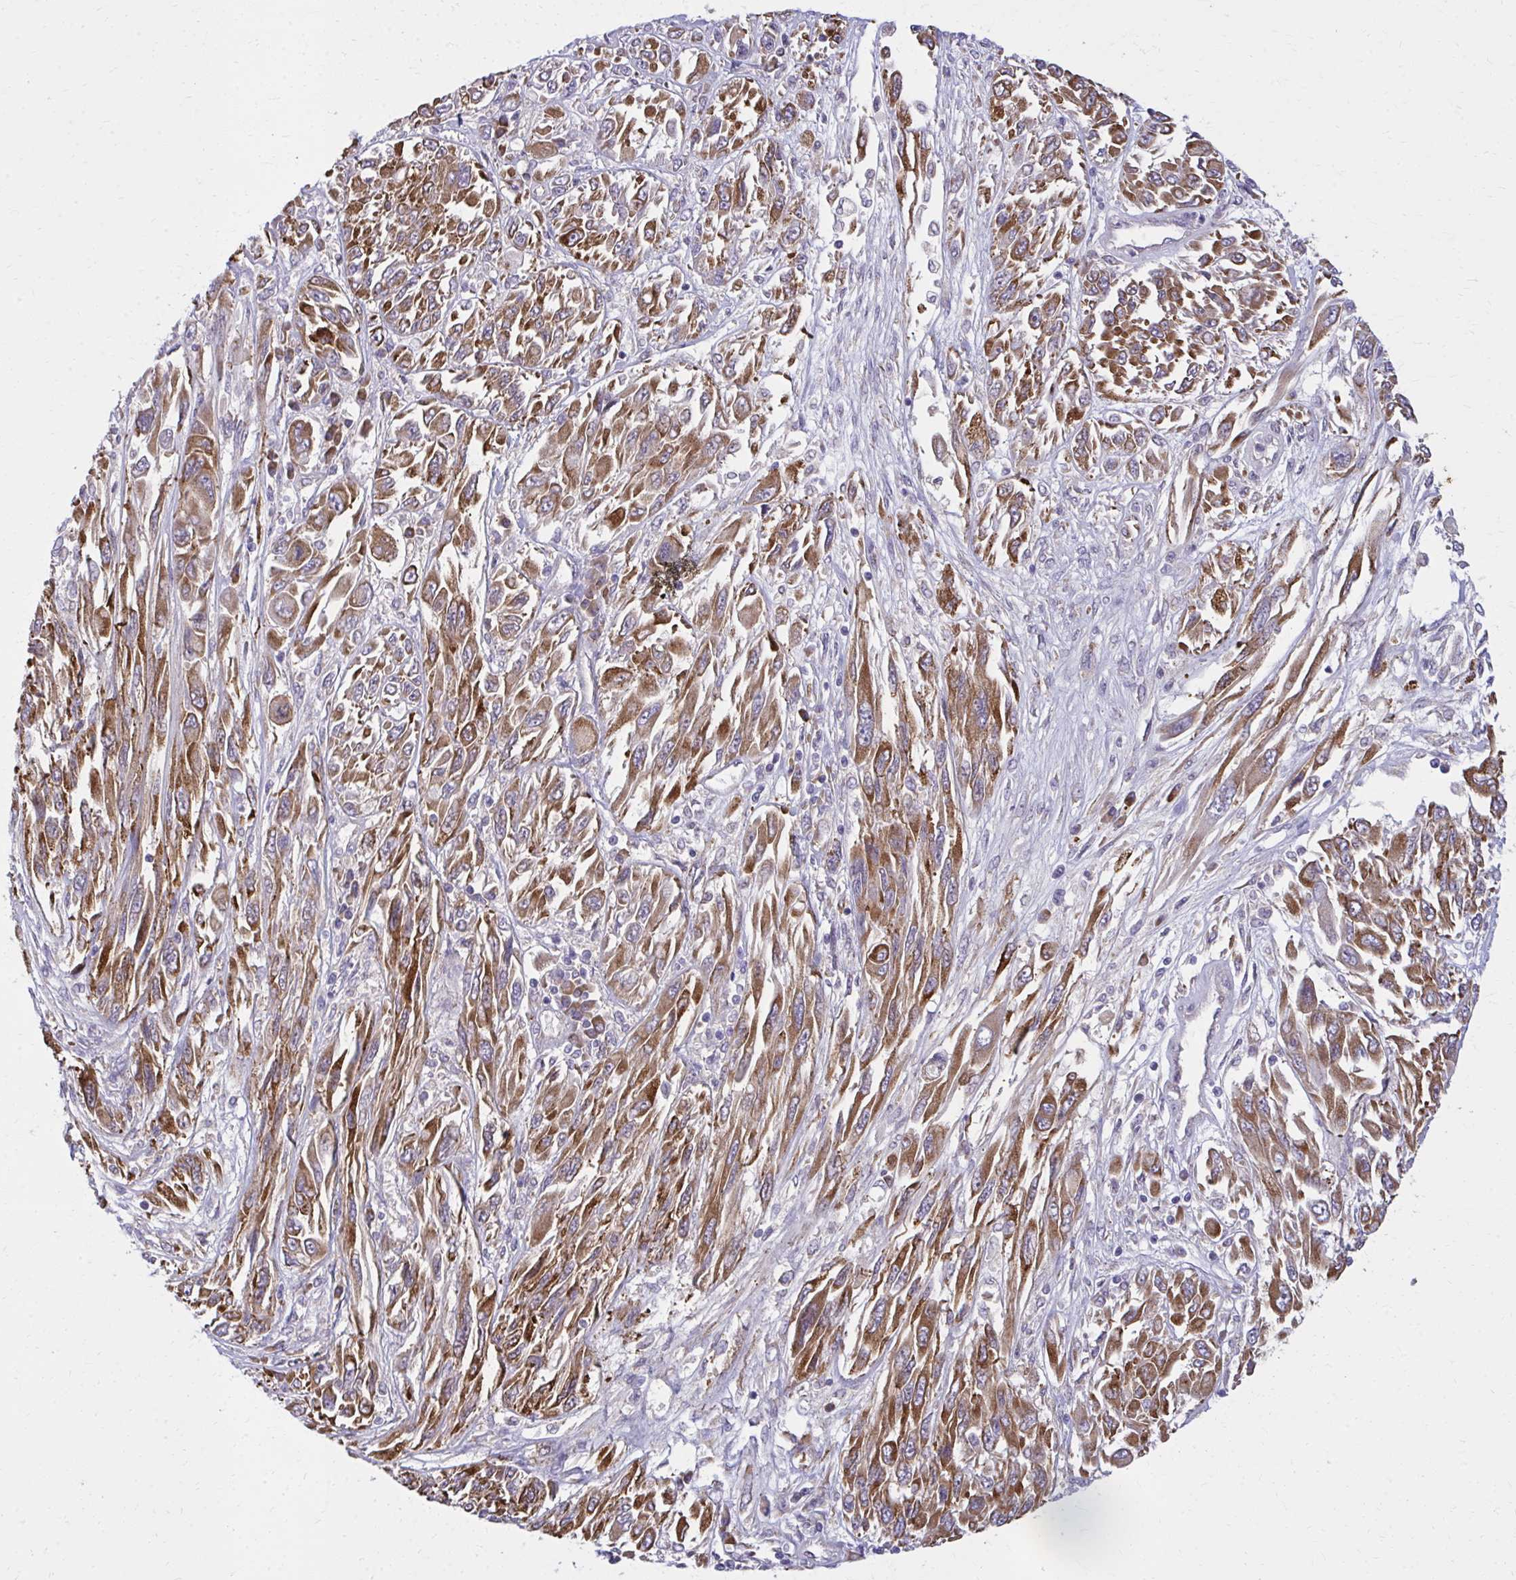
{"staining": {"intensity": "moderate", "quantity": ">75%", "location": "cytoplasmic/membranous"}, "tissue": "melanoma", "cell_type": "Tumor cells", "image_type": "cancer", "snomed": [{"axis": "morphology", "description": "Malignant melanoma, NOS"}, {"axis": "topography", "description": "Skin"}], "caption": "Melanoma stained with a brown dye reveals moderate cytoplasmic/membranous positive positivity in approximately >75% of tumor cells.", "gene": "CEMP1", "patient": {"sex": "female", "age": 91}}